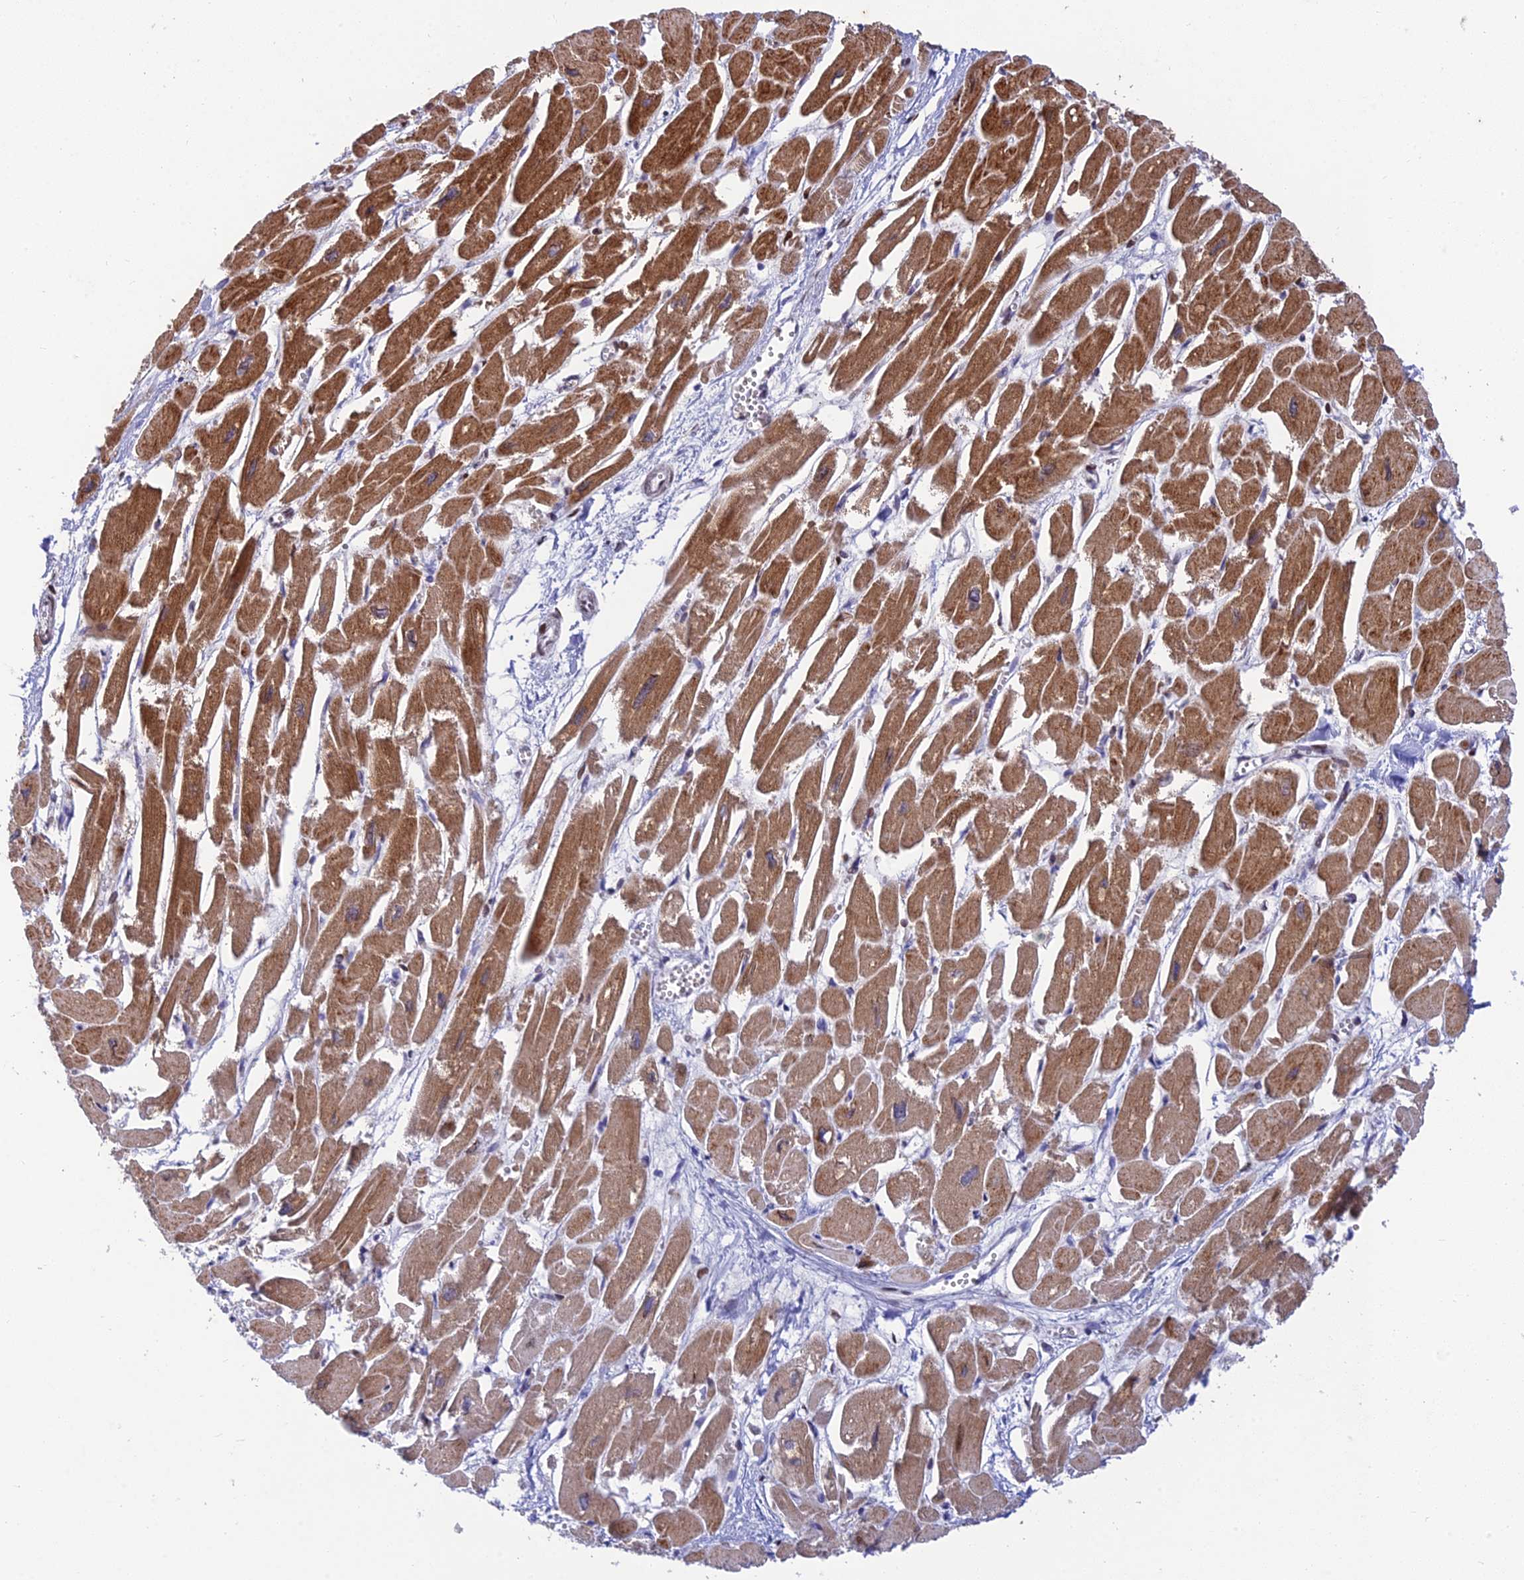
{"staining": {"intensity": "strong", "quantity": ">75%", "location": "cytoplasmic/membranous"}, "tissue": "heart muscle", "cell_type": "Cardiomyocytes", "image_type": "normal", "snomed": [{"axis": "morphology", "description": "Normal tissue, NOS"}, {"axis": "topography", "description": "Heart"}], "caption": "Protein positivity by IHC displays strong cytoplasmic/membranous positivity in approximately >75% of cardiomyocytes in normal heart muscle.", "gene": "MGAT2", "patient": {"sex": "male", "age": 54}}